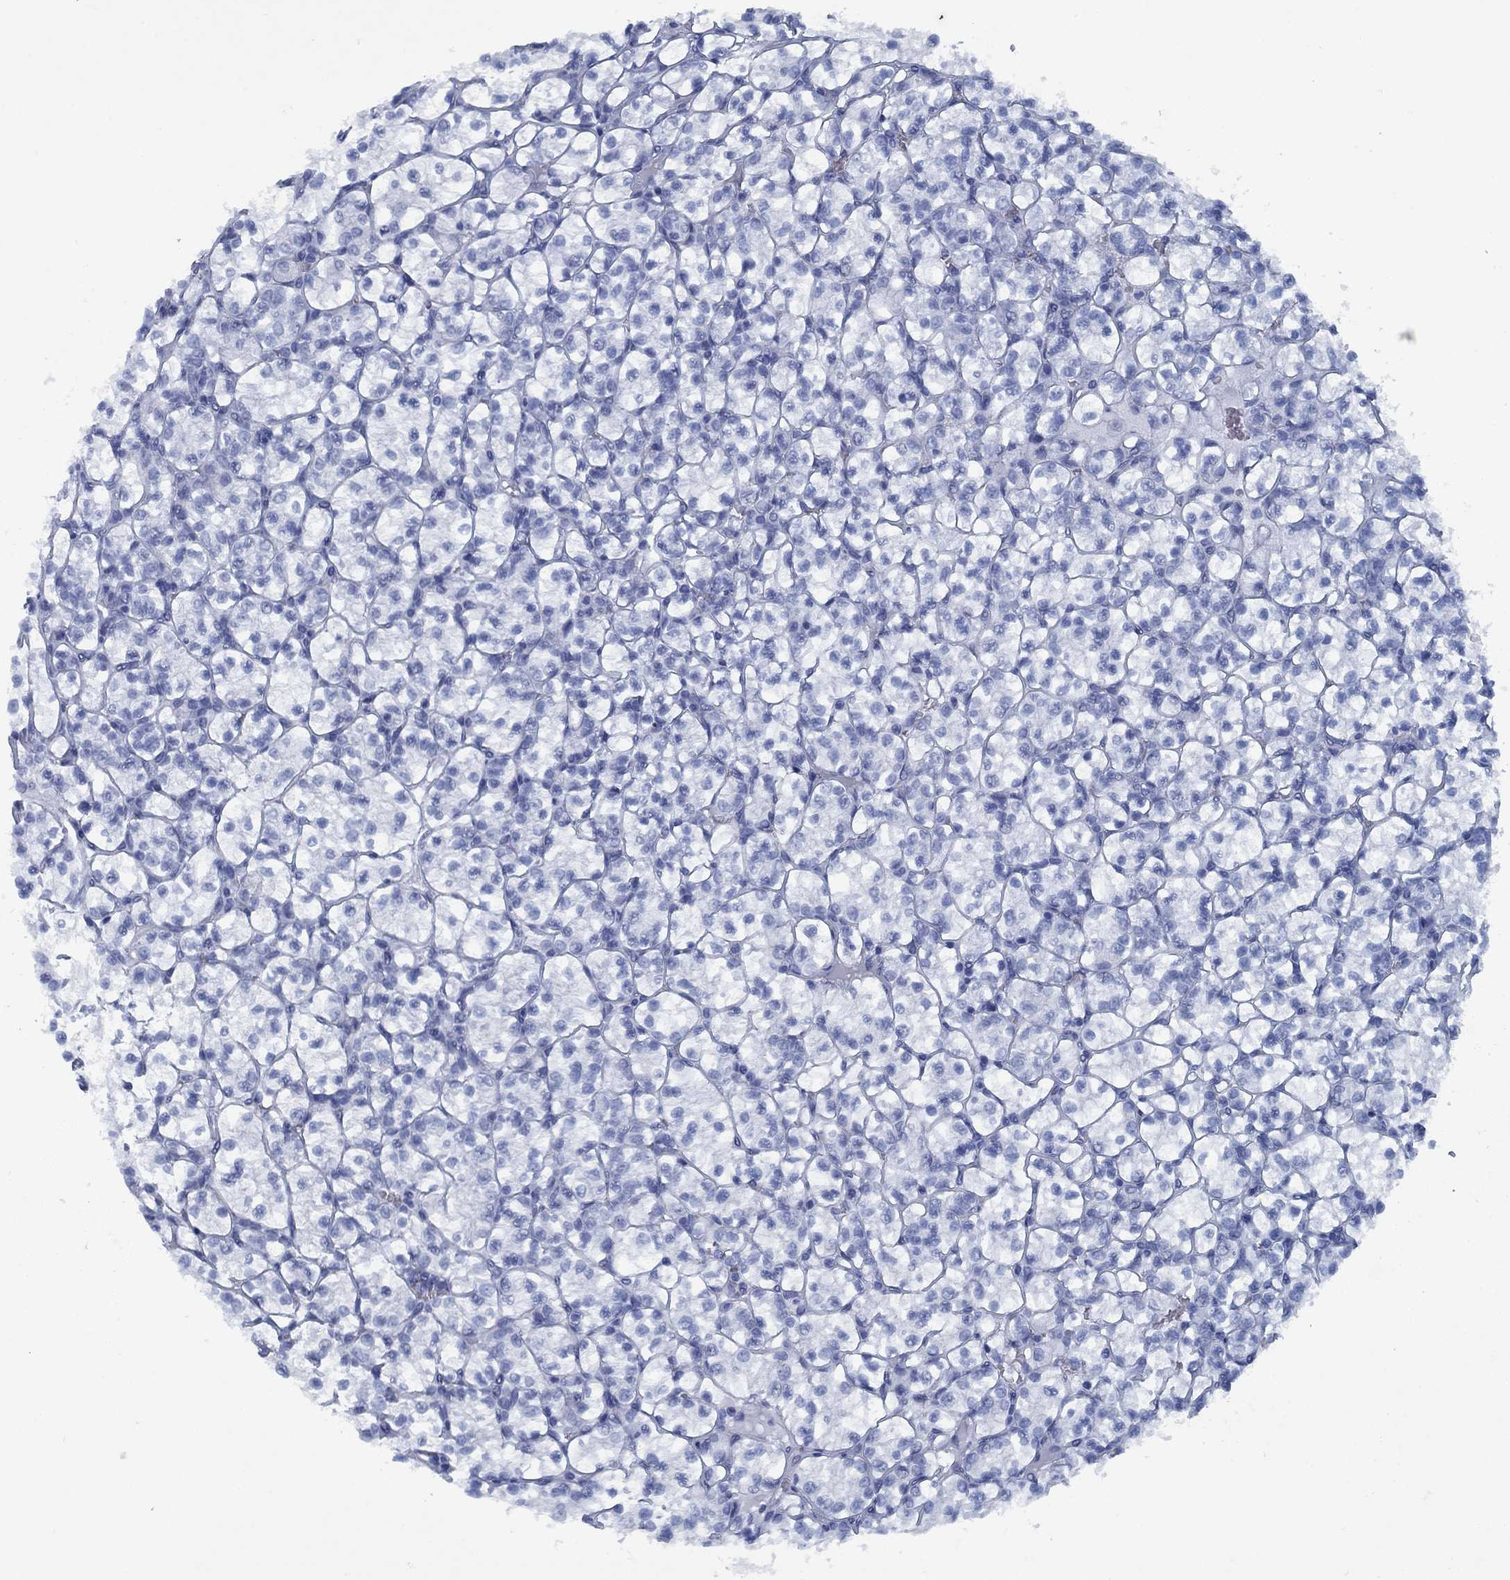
{"staining": {"intensity": "negative", "quantity": "none", "location": "none"}, "tissue": "renal cancer", "cell_type": "Tumor cells", "image_type": "cancer", "snomed": [{"axis": "morphology", "description": "Adenocarcinoma, NOS"}, {"axis": "topography", "description": "Kidney"}], "caption": "Protein analysis of renal cancer (adenocarcinoma) reveals no significant staining in tumor cells. (IHC, brightfield microscopy, high magnification).", "gene": "PNMA8A", "patient": {"sex": "female", "age": 89}}